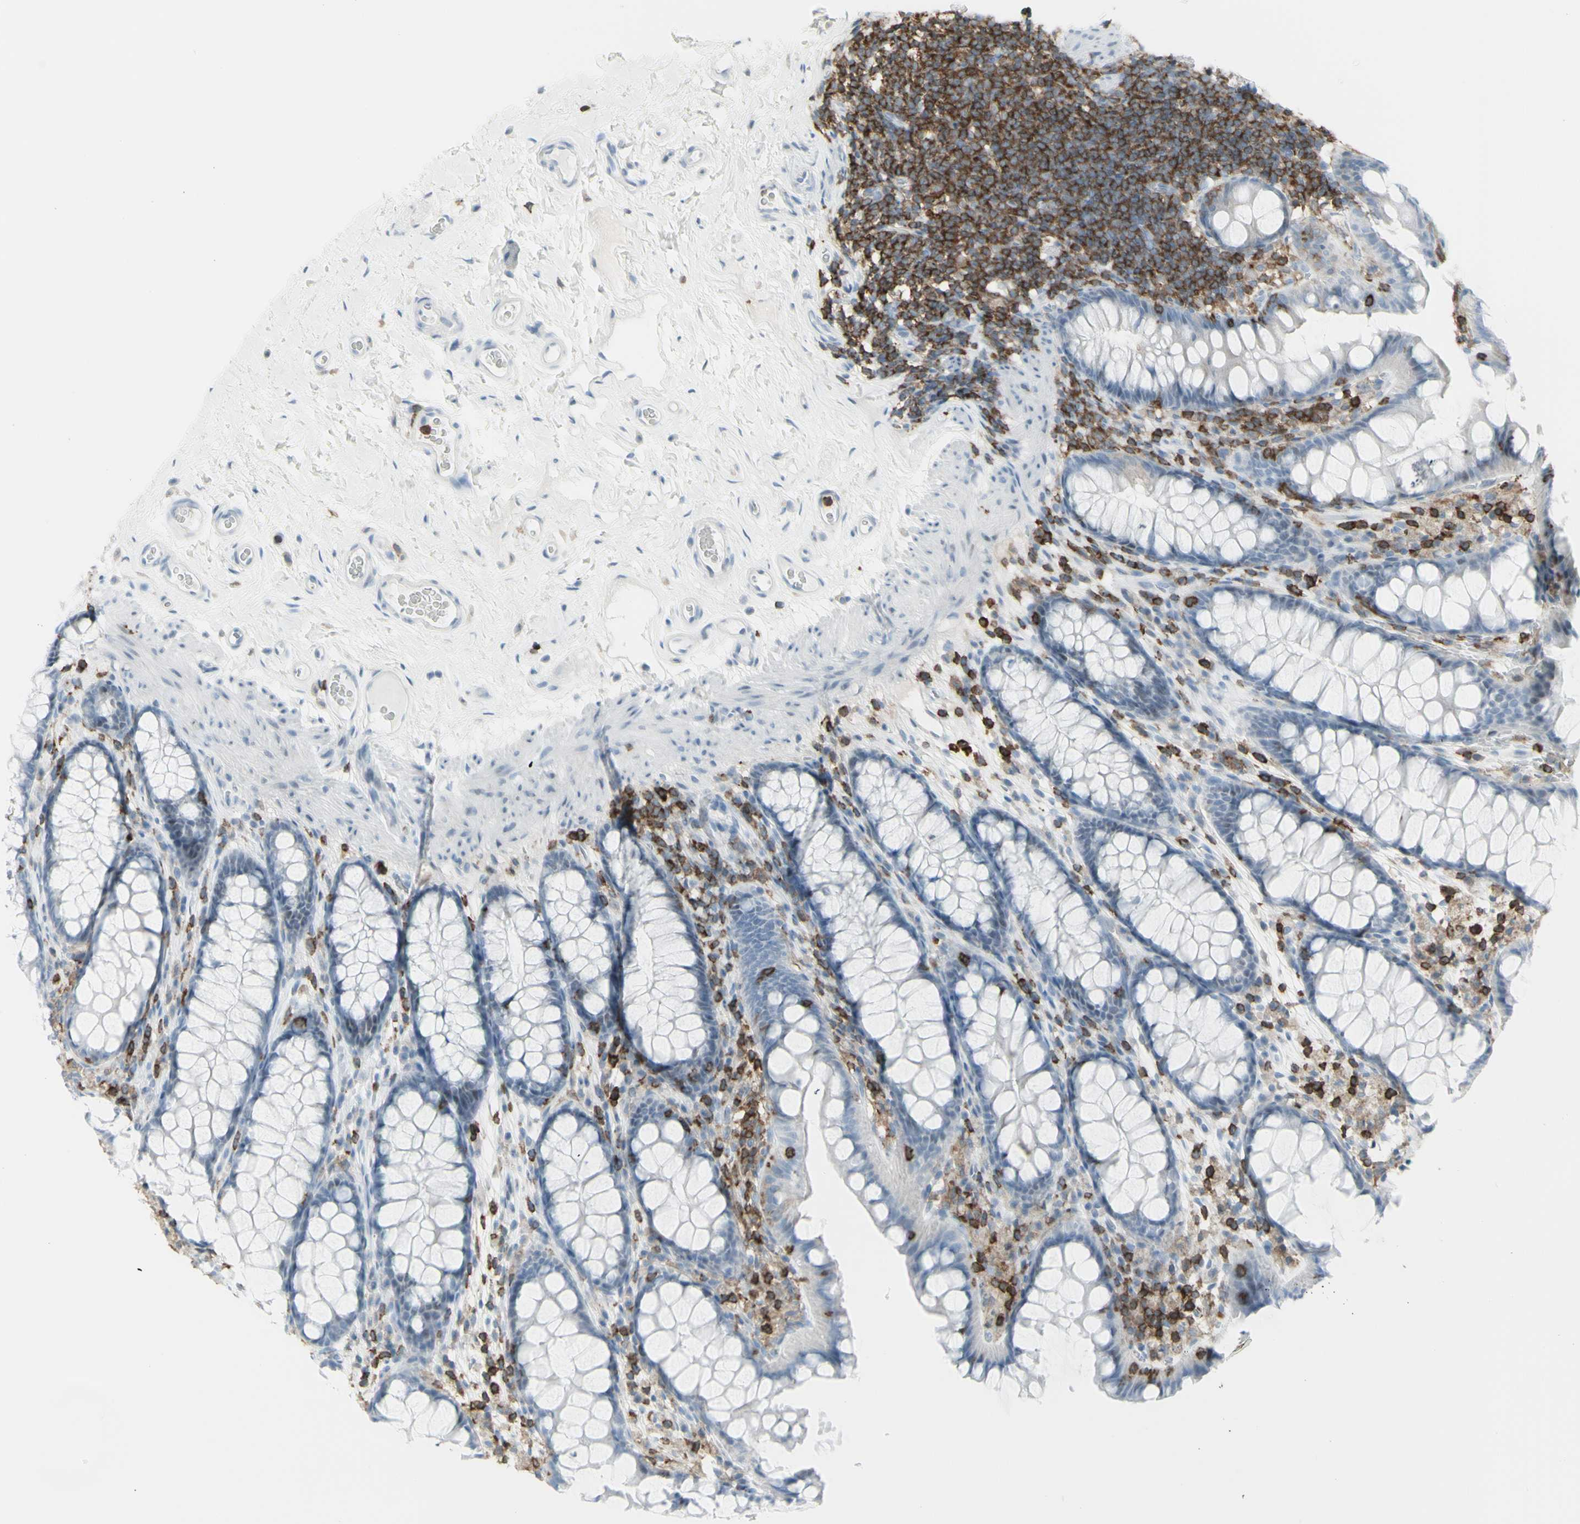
{"staining": {"intensity": "negative", "quantity": "none", "location": "none"}, "tissue": "colon", "cell_type": "Endothelial cells", "image_type": "normal", "snomed": [{"axis": "morphology", "description": "Normal tissue, NOS"}, {"axis": "topography", "description": "Colon"}], "caption": "Immunohistochemistry (IHC) photomicrograph of unremarkable colon: human colon stained with DAB displays no significant protein expression in endothelial cells. The staining was performed using DAB (3,3'-diaminobenzidine) to visualize the protein expression in brown, while the nuclei were stained in blue with hematoxylin (Magnification: 20x).", "gene": "NRG1", "patient": {"sex": "female", "age": 55}}